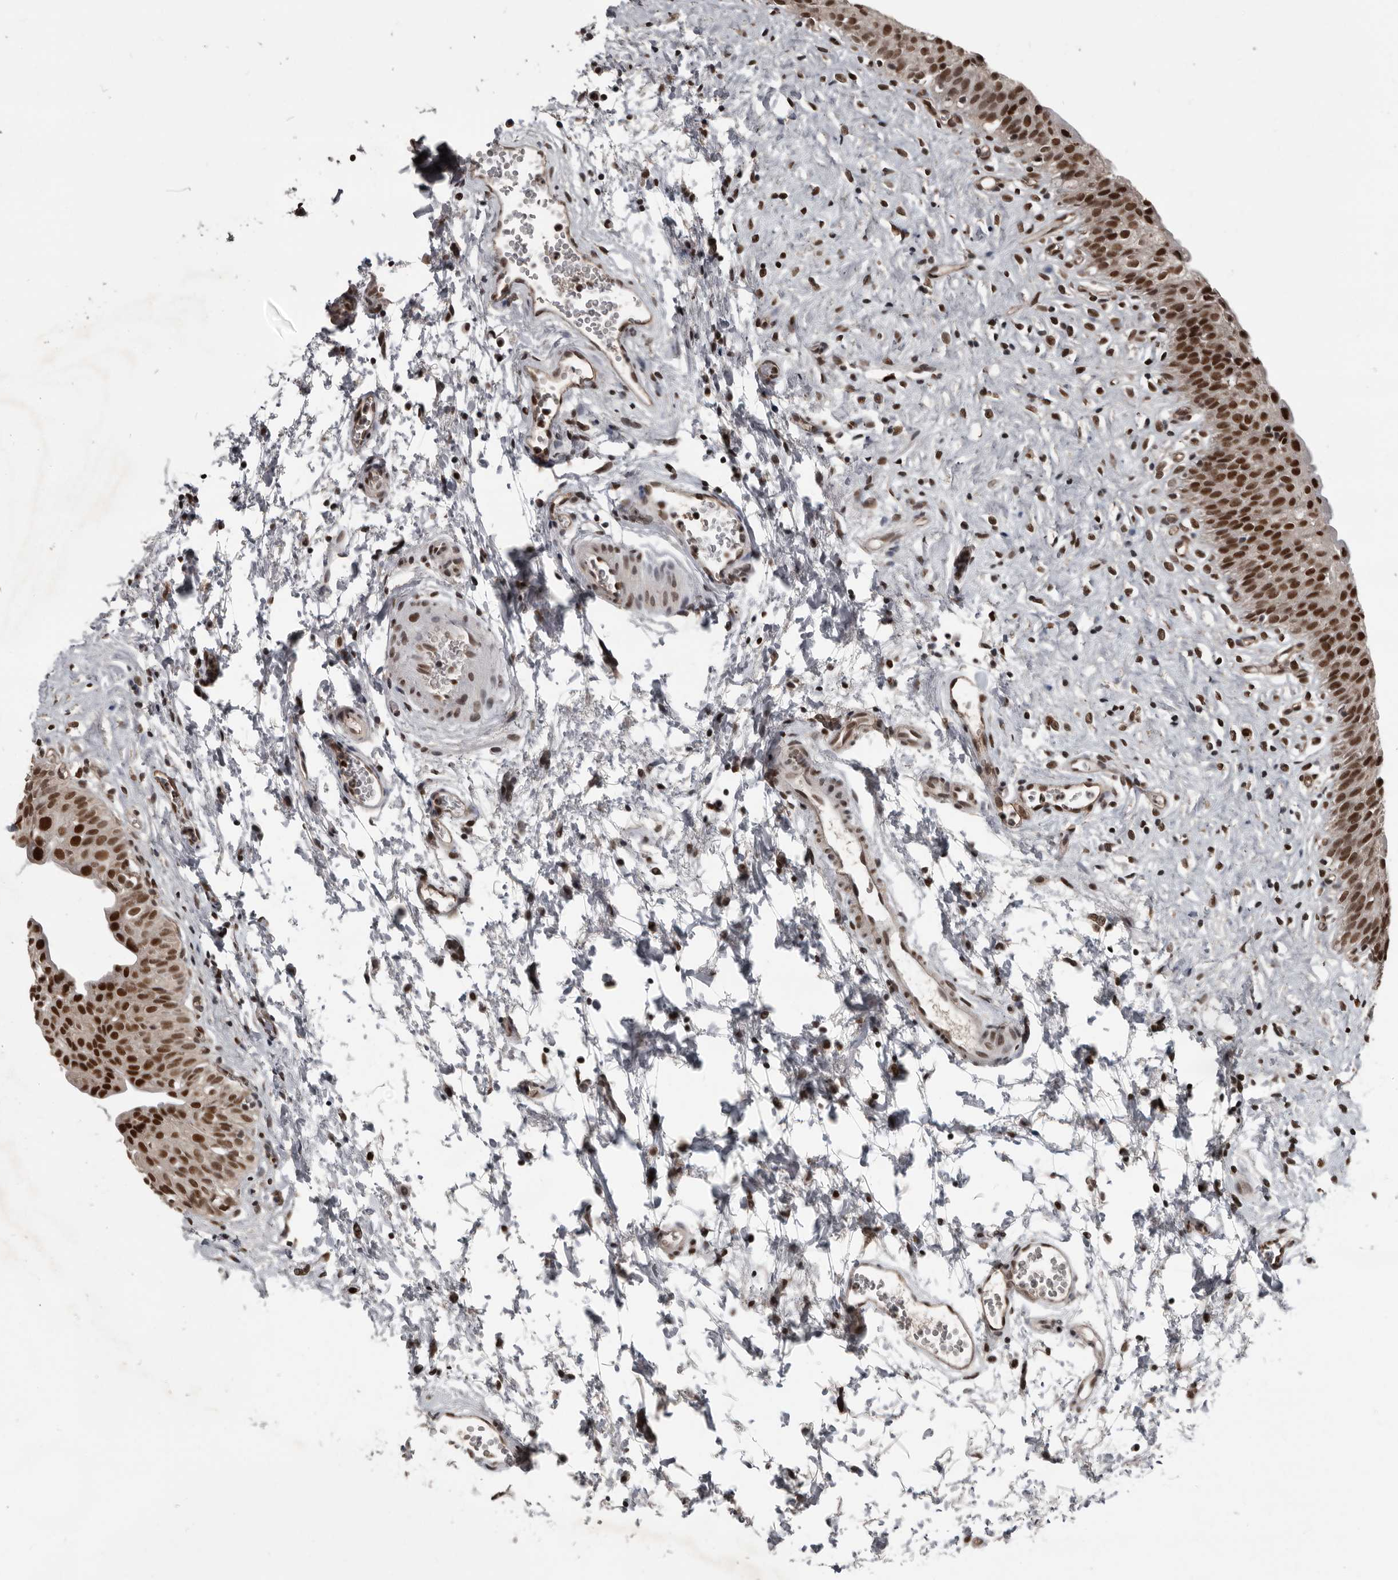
{"staining": {"intensity": "strong", "quantity": ">75%", "location": "nuclear"}, "tissue": "urinary bladder", "cell_type": "Urothelial cells", "image_type": "normal", "snomed": [{"axis": "morphology", "description": "Normal tissue, NOS"}, {"axis": "topography", "description": "Urinary bladder"}], "caption": "Protein staining of benign urinary bladder reveals strong nuclear staining in approximately >75% of urothelial cells.", "gene": "CHD1L", "patient": {"sex": "male", "age": 51}}